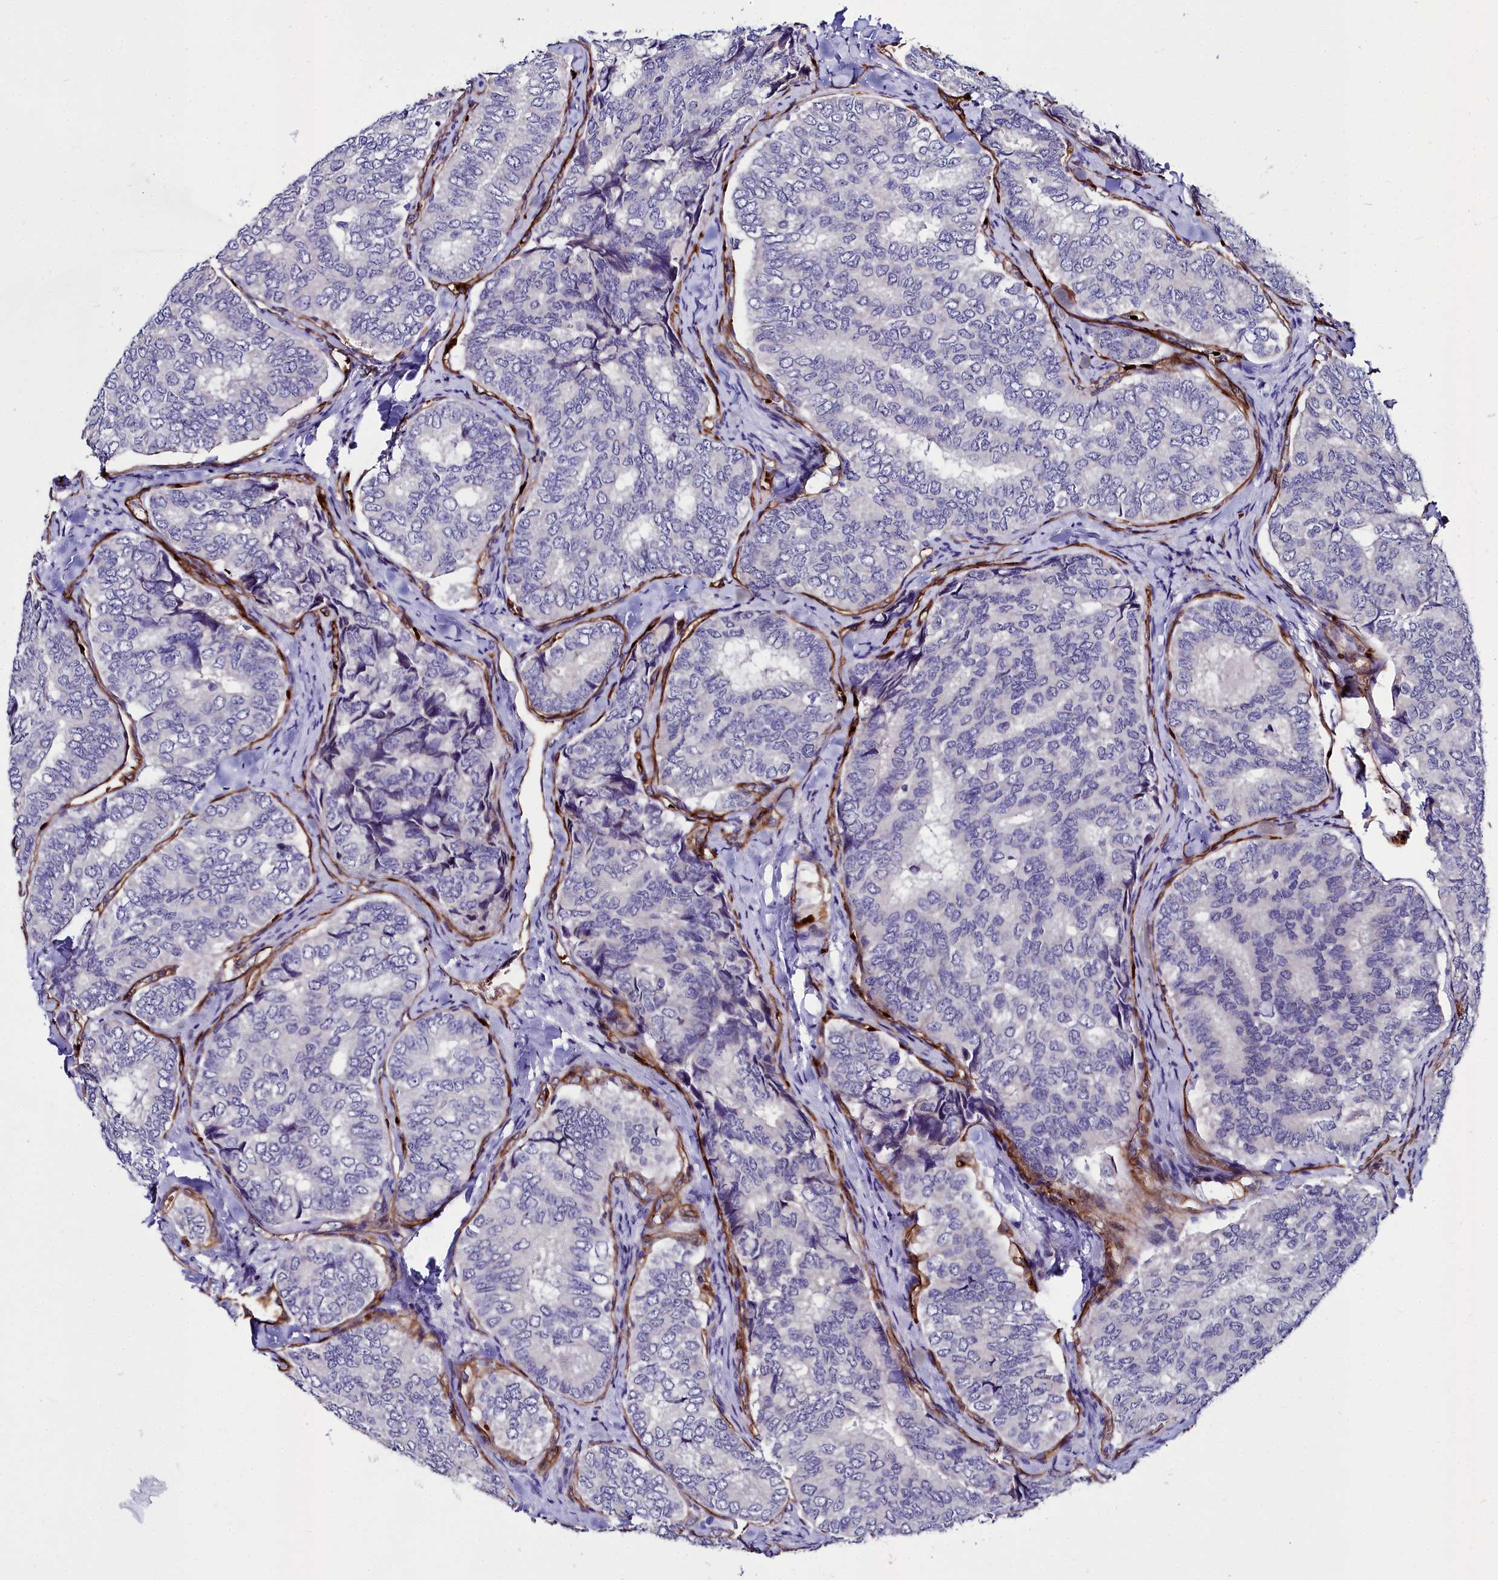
{"staining": {"intensity": "negative", "quantity": "none", "location": "none"}, "tissue": "thyroid cancer", "cell_type": "Tumor cells", "image_type": "cancer", "snomed": [{"axis": "morphology", "description": "Papillary adenocarcinoma, NOS"}, {"axis": "topography", "description": "Thyroid gland"}], "caption": "Tumor cells show no significant protein staining in thyroid cancer (papillary adenocarcinoma).", "gene": "CYP4F11", "patient": {"sex": "female", "age": 35}}